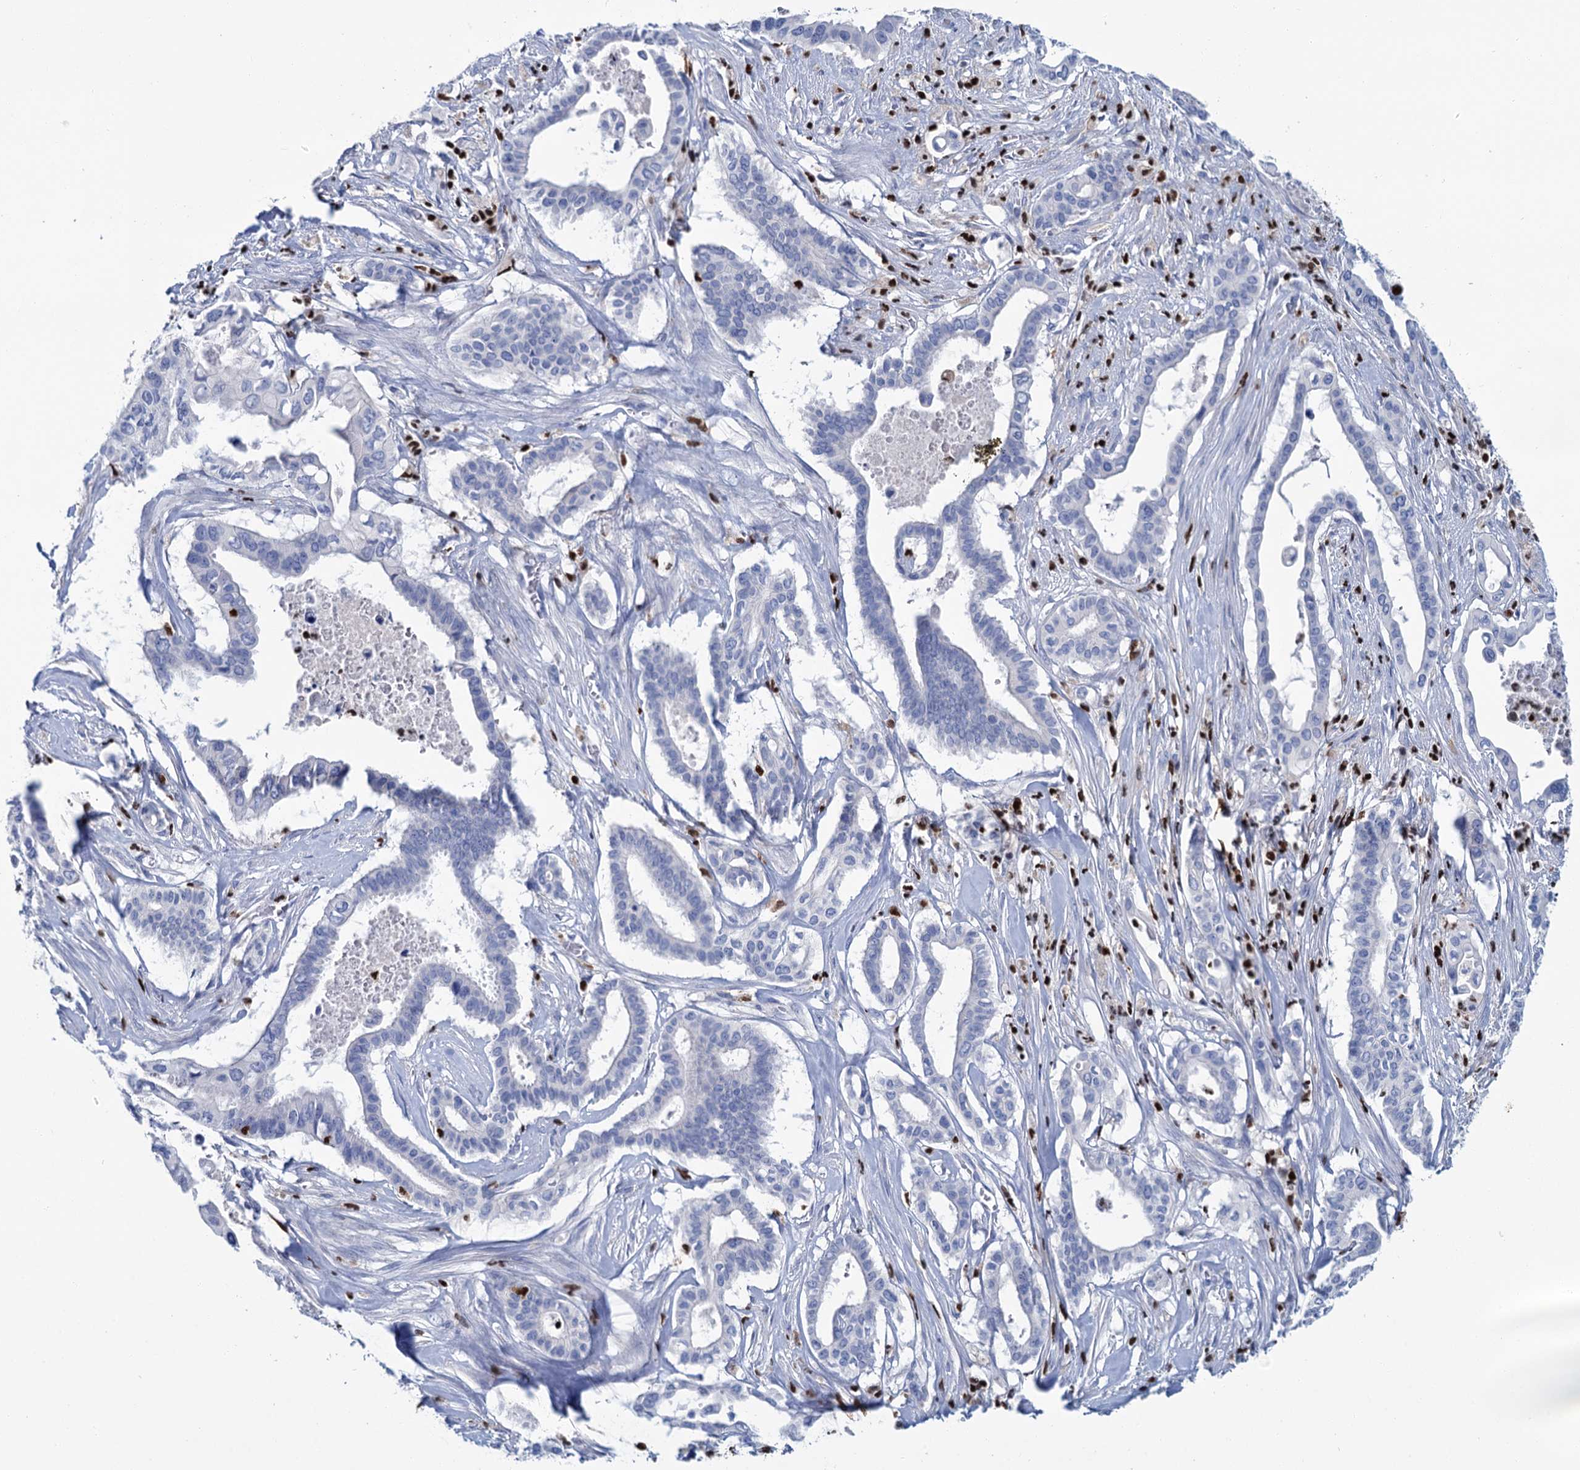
{"staining": {"intensity": "negative", "quantity": "none", "location": "none"}, "tissue": "pancreatic cancer", "cell_type": "Tumor cells", "image_type": "cancer", "snomed": [{"axis": "morphology", "description": "Adenocarcinoma, NOS"}, {"axis": "topography", "description": "Pancreas"}], "caption": "A histopathology image of human adenocarcinoma (pancreatic) is negative for staining in tumor cells. The staining was performed using DAB to visualize the protein expression in brown, while the nuclei were stained in blue with hematoxylin (Magnification: 20x).", "gene": "CELF2", "patient": {"sex": "female", "age": 77}}